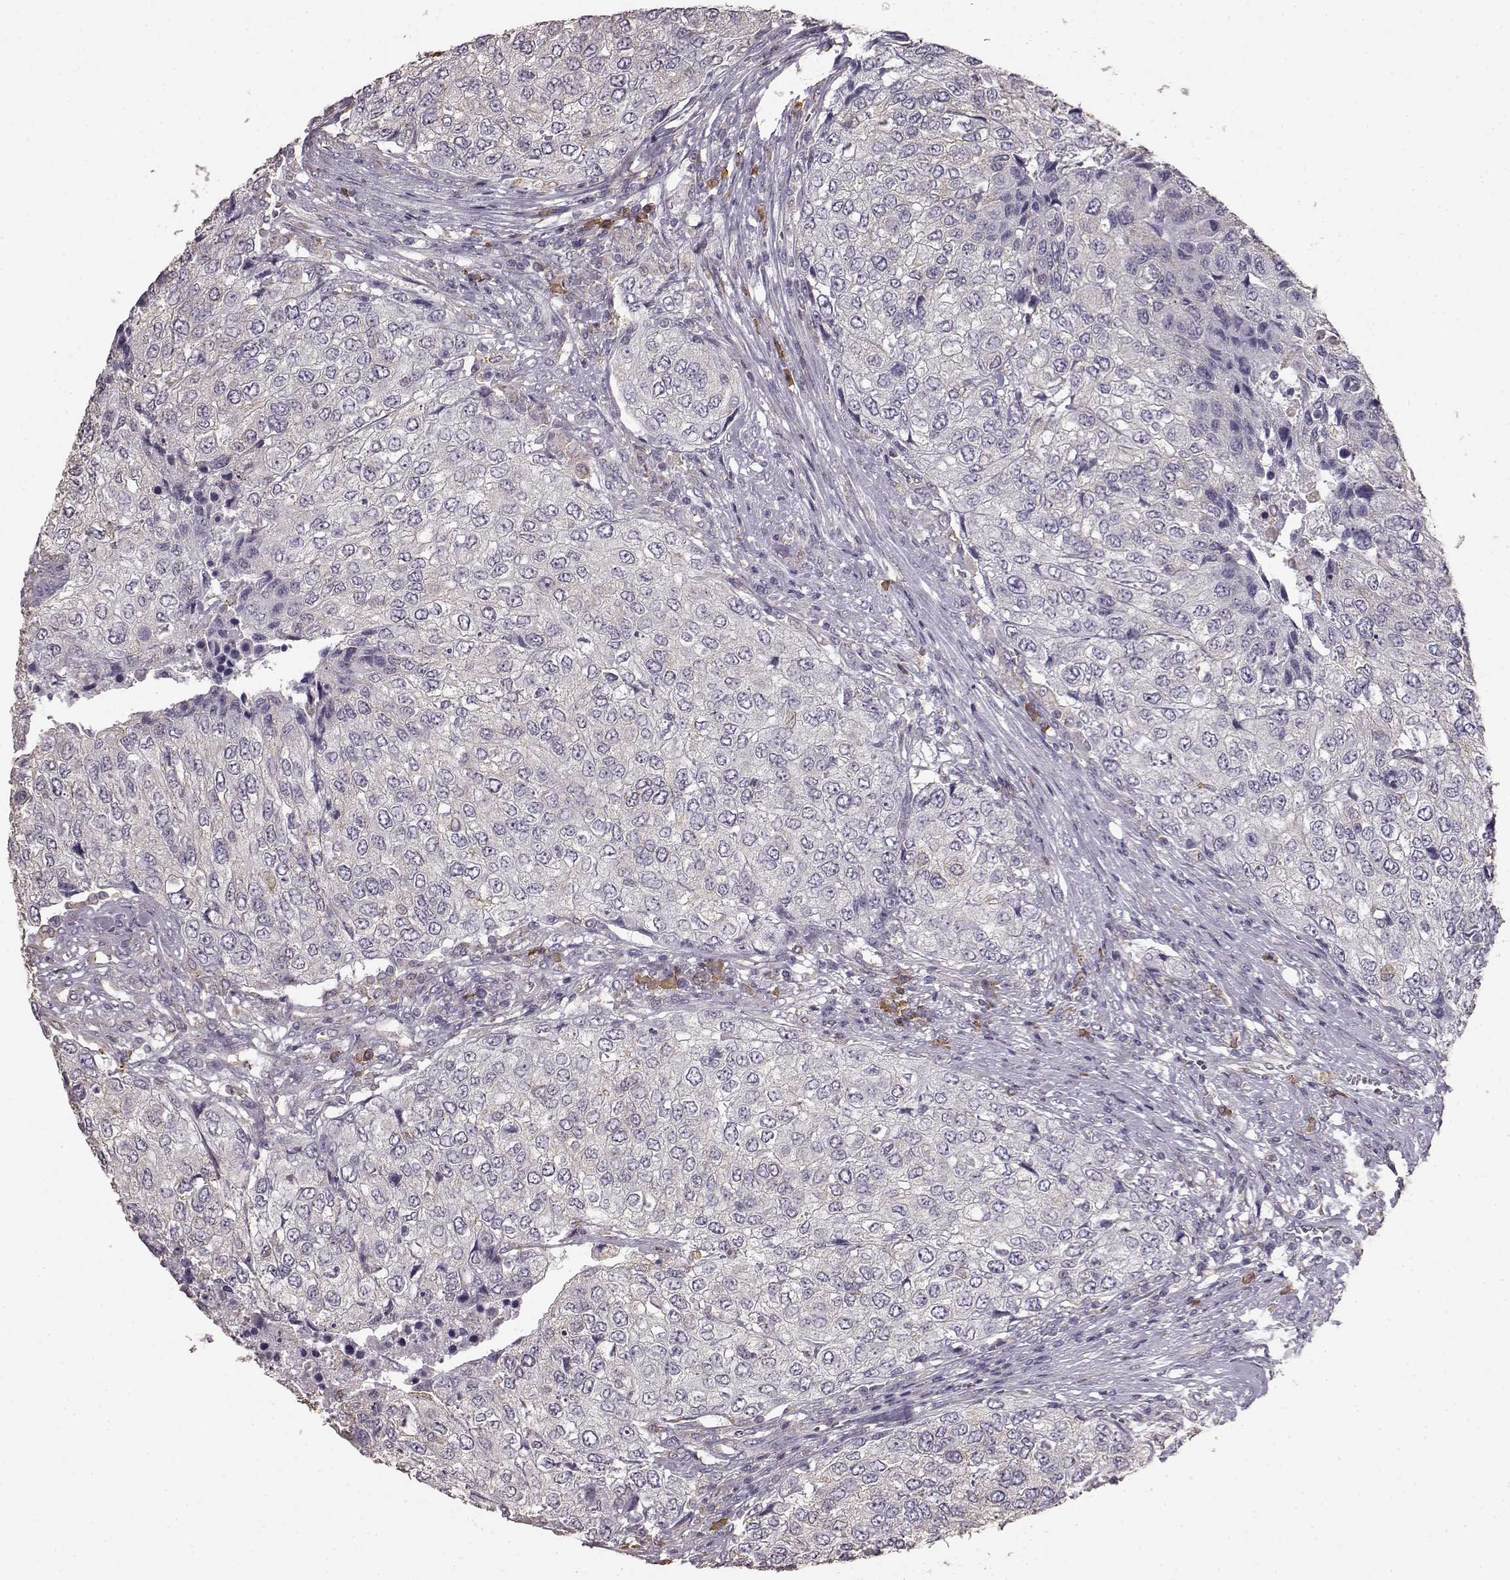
{"staining": {"intensity": "negative", "quantity": "none", "location": "none"}, "tissue": "urothelial cancer", "cell_type": "Tumor cells", "image_type": "cancer", "snomed": [{"axis": "morphology", "description": "Urothelial carcinoma, High grade"}, {"axis": "topography", "description": "Urinary bladder"}], "caption": "Urothelial cancer was stained to show a protein in brown. There is no significant positivity in tumor cells.", "gene": "GABRG3", "patient": {"sex": "female", "age": 78}}